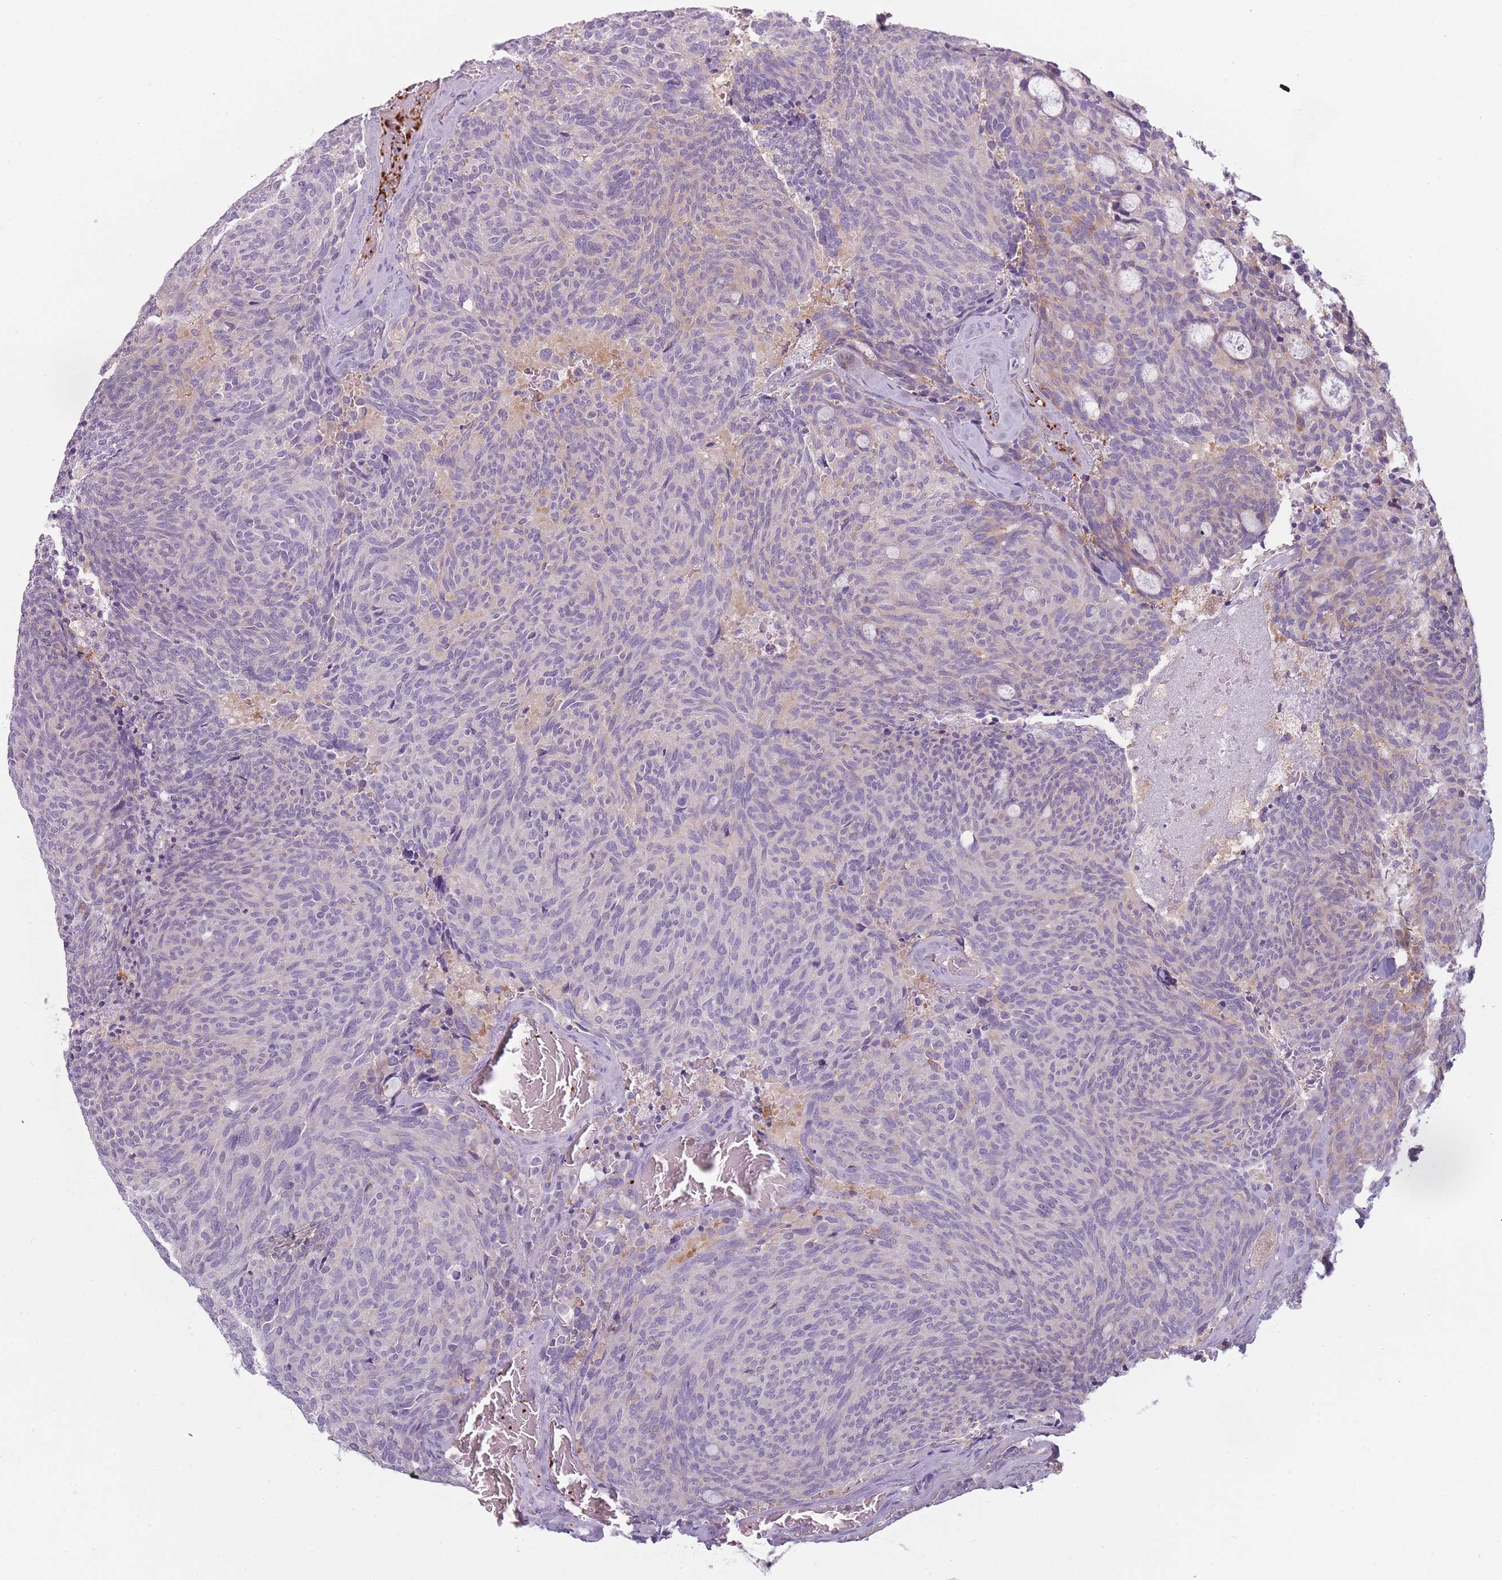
{"staining": {"intensity": "weak", "quantity": "<25%", "location": "cytoplasmic/membranous"}, "tissue": "carcinoid", "cell_type": "Tumor cells", "image_type": "cancer", "snomed": [{"axis": "morphology", "description": "Carcinoid, malignant, NOS"}, {"axis": "topography", "description": "Pancreas"}], "caption": "Immunohistochemistry of carcinoid (malignant) reveals no positivity in tumor cells.", "gene": "NDST2", "patient": {"sex": "female", "age": 54}}